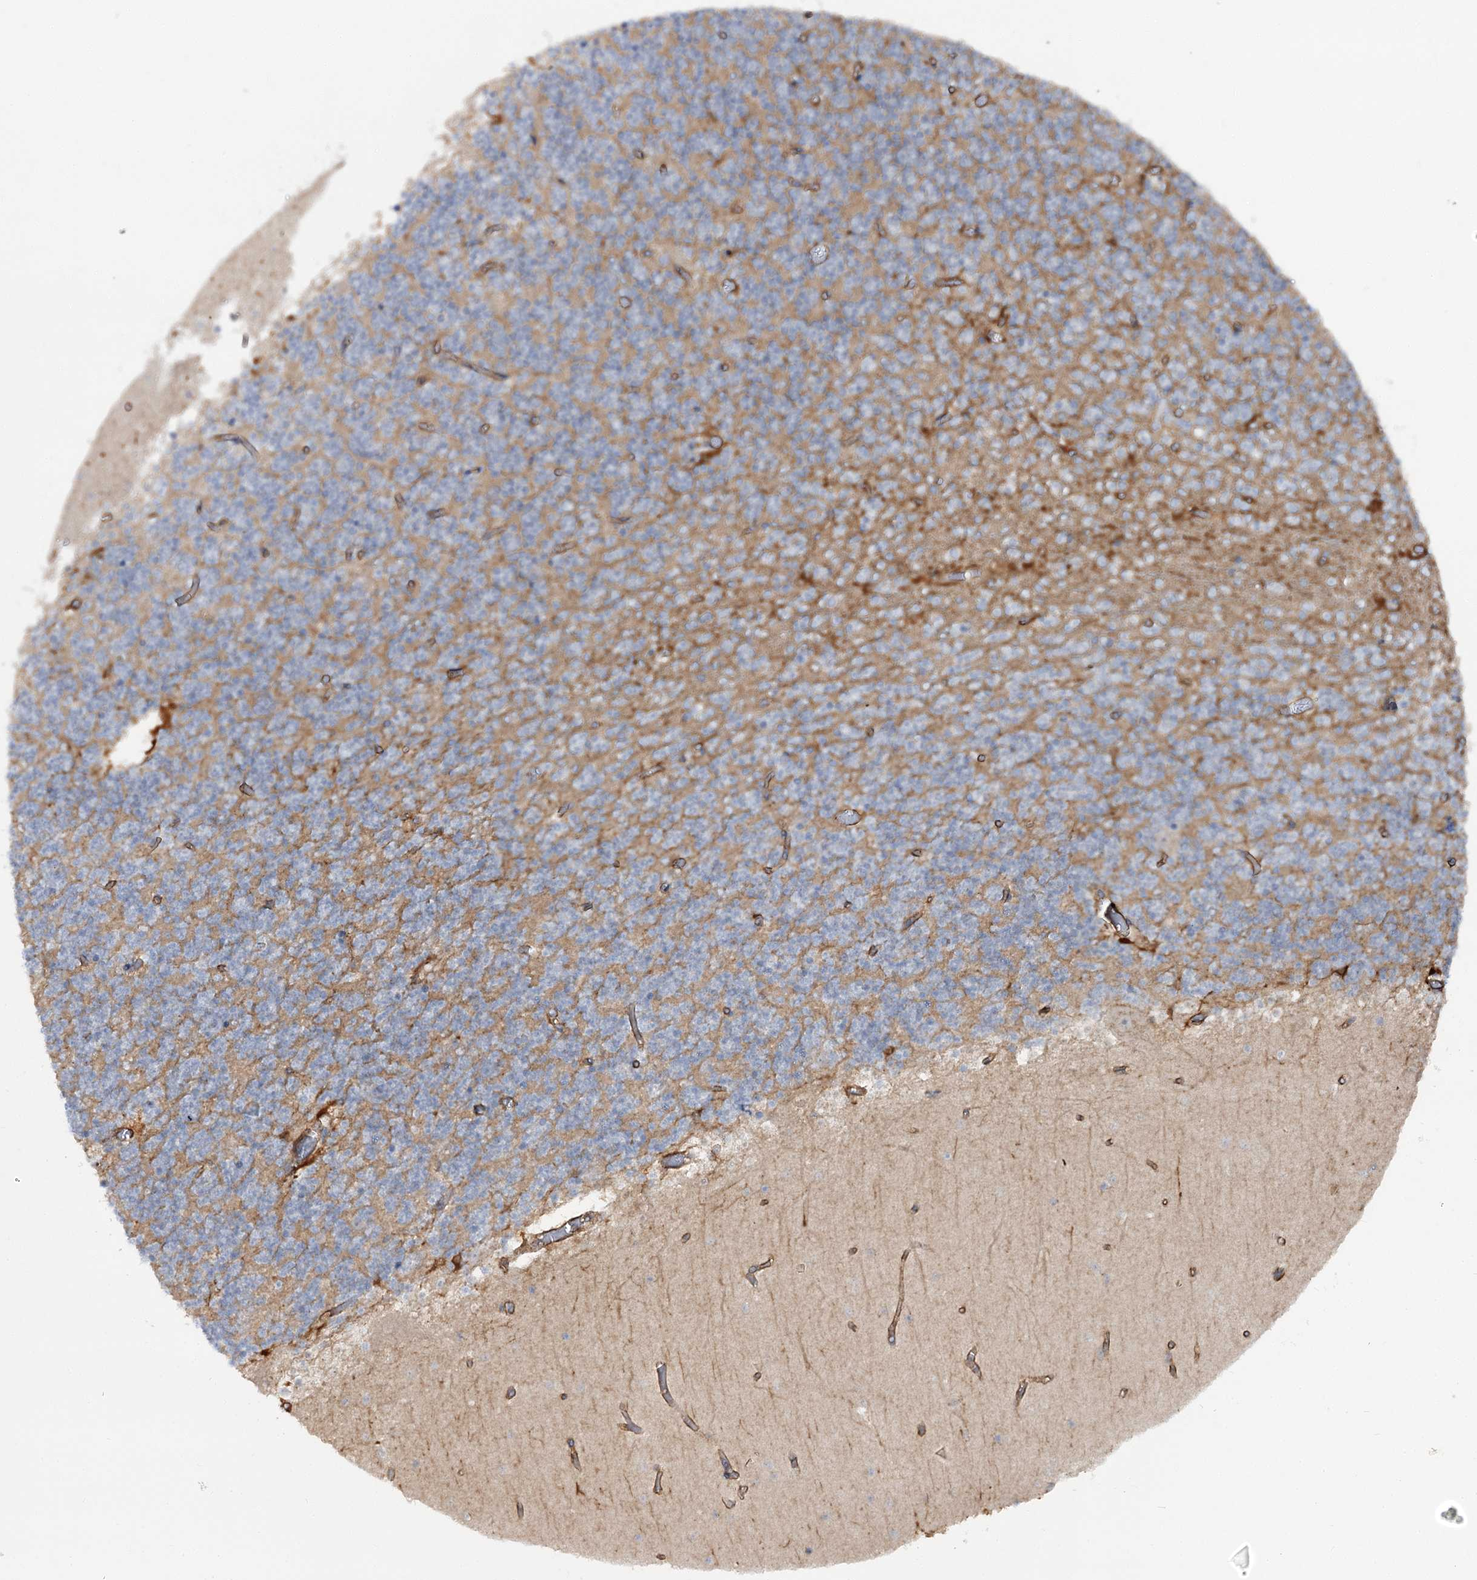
{"staining": {"intensity": "moderate", "quantity": ">75%", "location": "cytoplasmic/membranous"}, "tissue": "cerebellum", "cell_type": "Cells in granular layer", "image_type": "normal", "snomed": [{"axis": "morphology", "description": "Normal tissue, NOS"}, {"axis": "topography", "description": "Cerebellum"}], "caption": "A brown stain labels moderate cytoplasmic/membranous expression of a protein in cells in granular layer of unremarkable cerebellum. (IHC, brightfield microscopy, high magnification).", "gene": "SH3BP5L", "patient": {"sex": "female", "age": 28}}